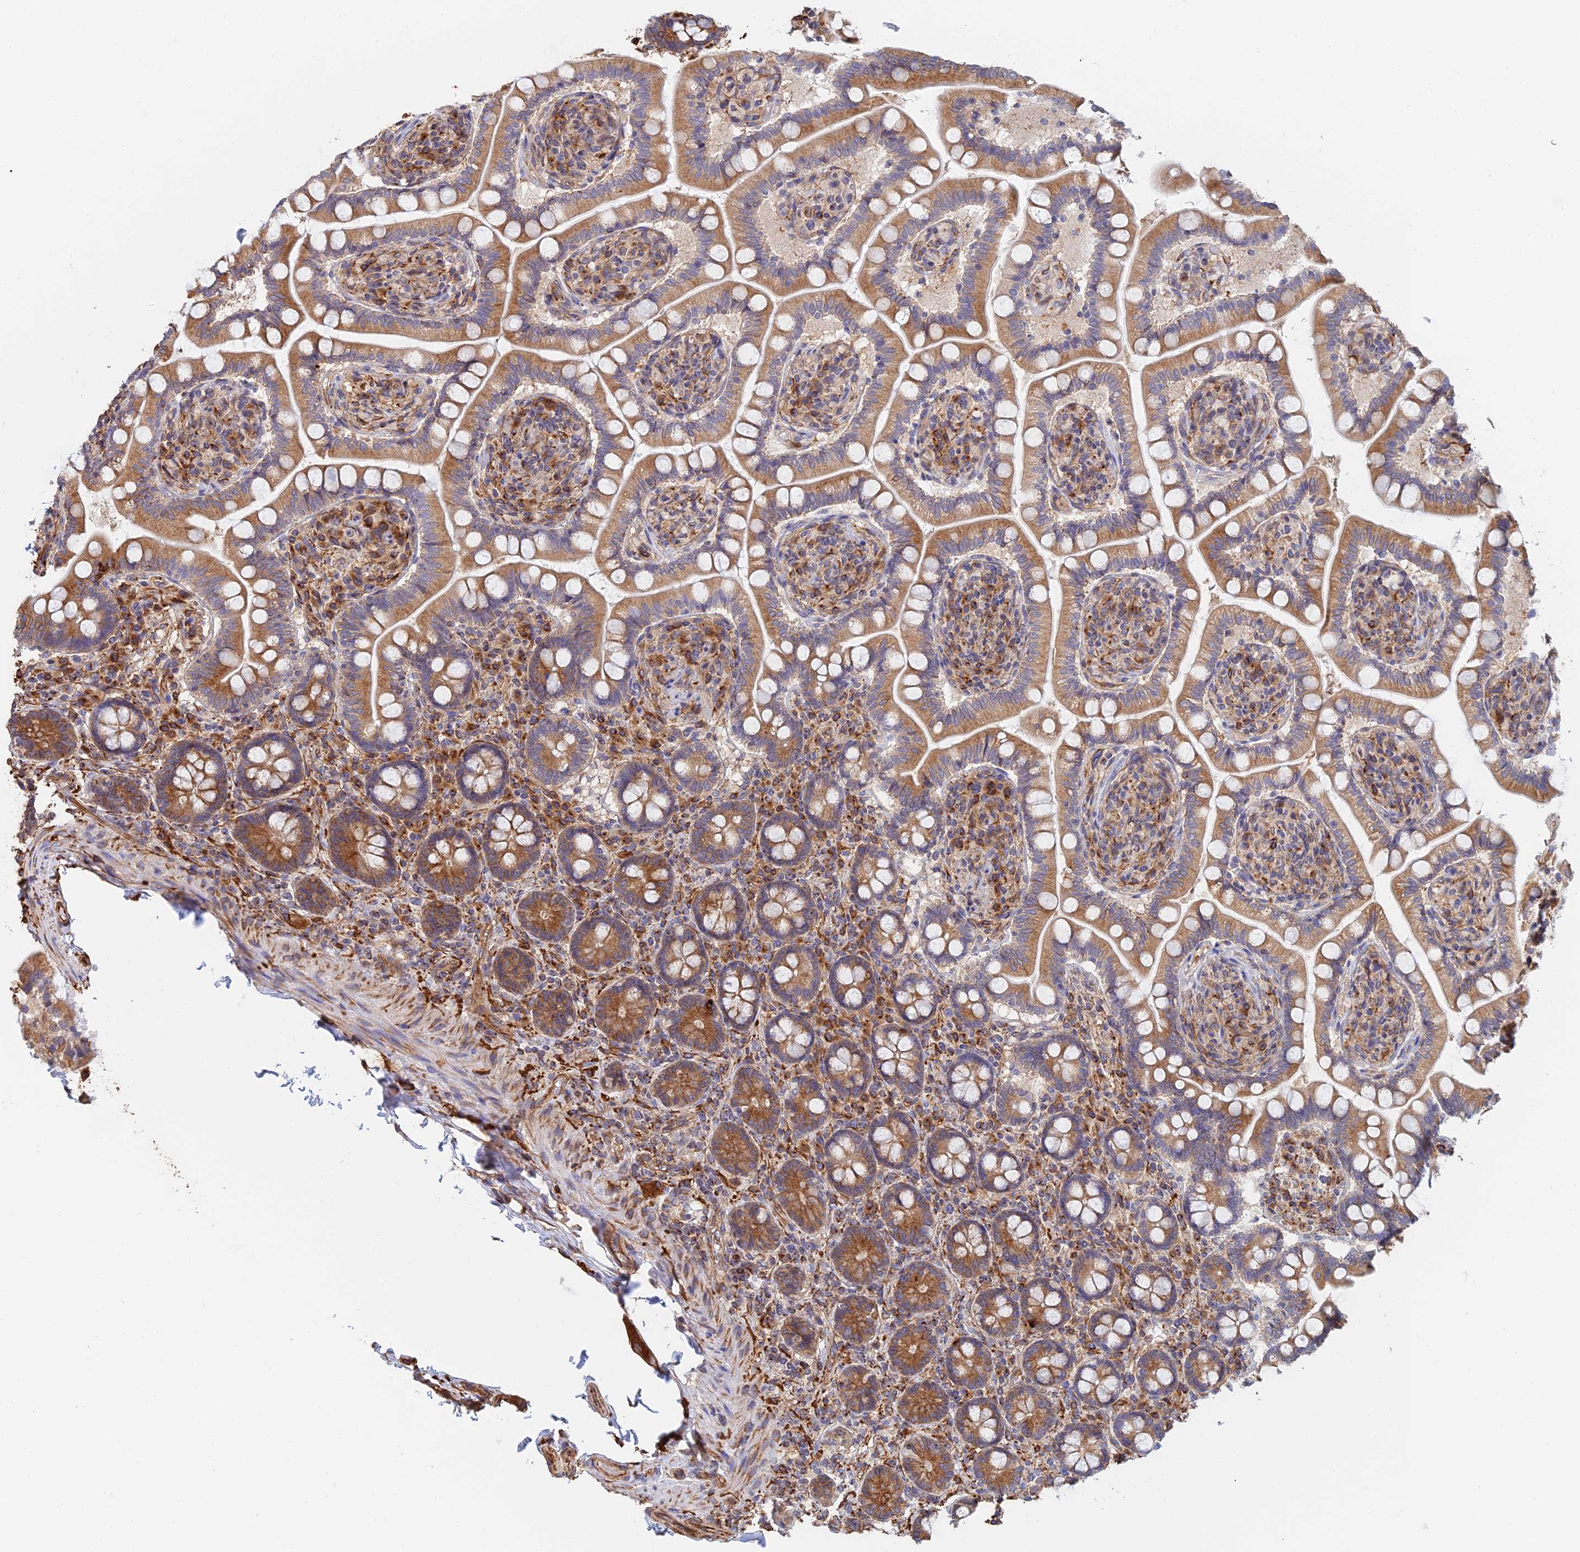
{"staining": {"intensity": "moderate", "quantity": ">75%", "location": "cytoplasmic/membranous"}, "tissue": "small intestine", "cell_type": "Glandular cells", "image_type": "normal", "snomed": [{"axis": "morphology", "description": "Normal tissue, NOS"}, {"axis": "topography", "description": "Small intestine"}], "caption": "Human small intestine stained with a brown dye demonstrates moderate cytoplasmic/membranous positive expression in about >75% of glandular cells.", "gene": "WBP11", "patient": {"sex": "female", "age": 64}}